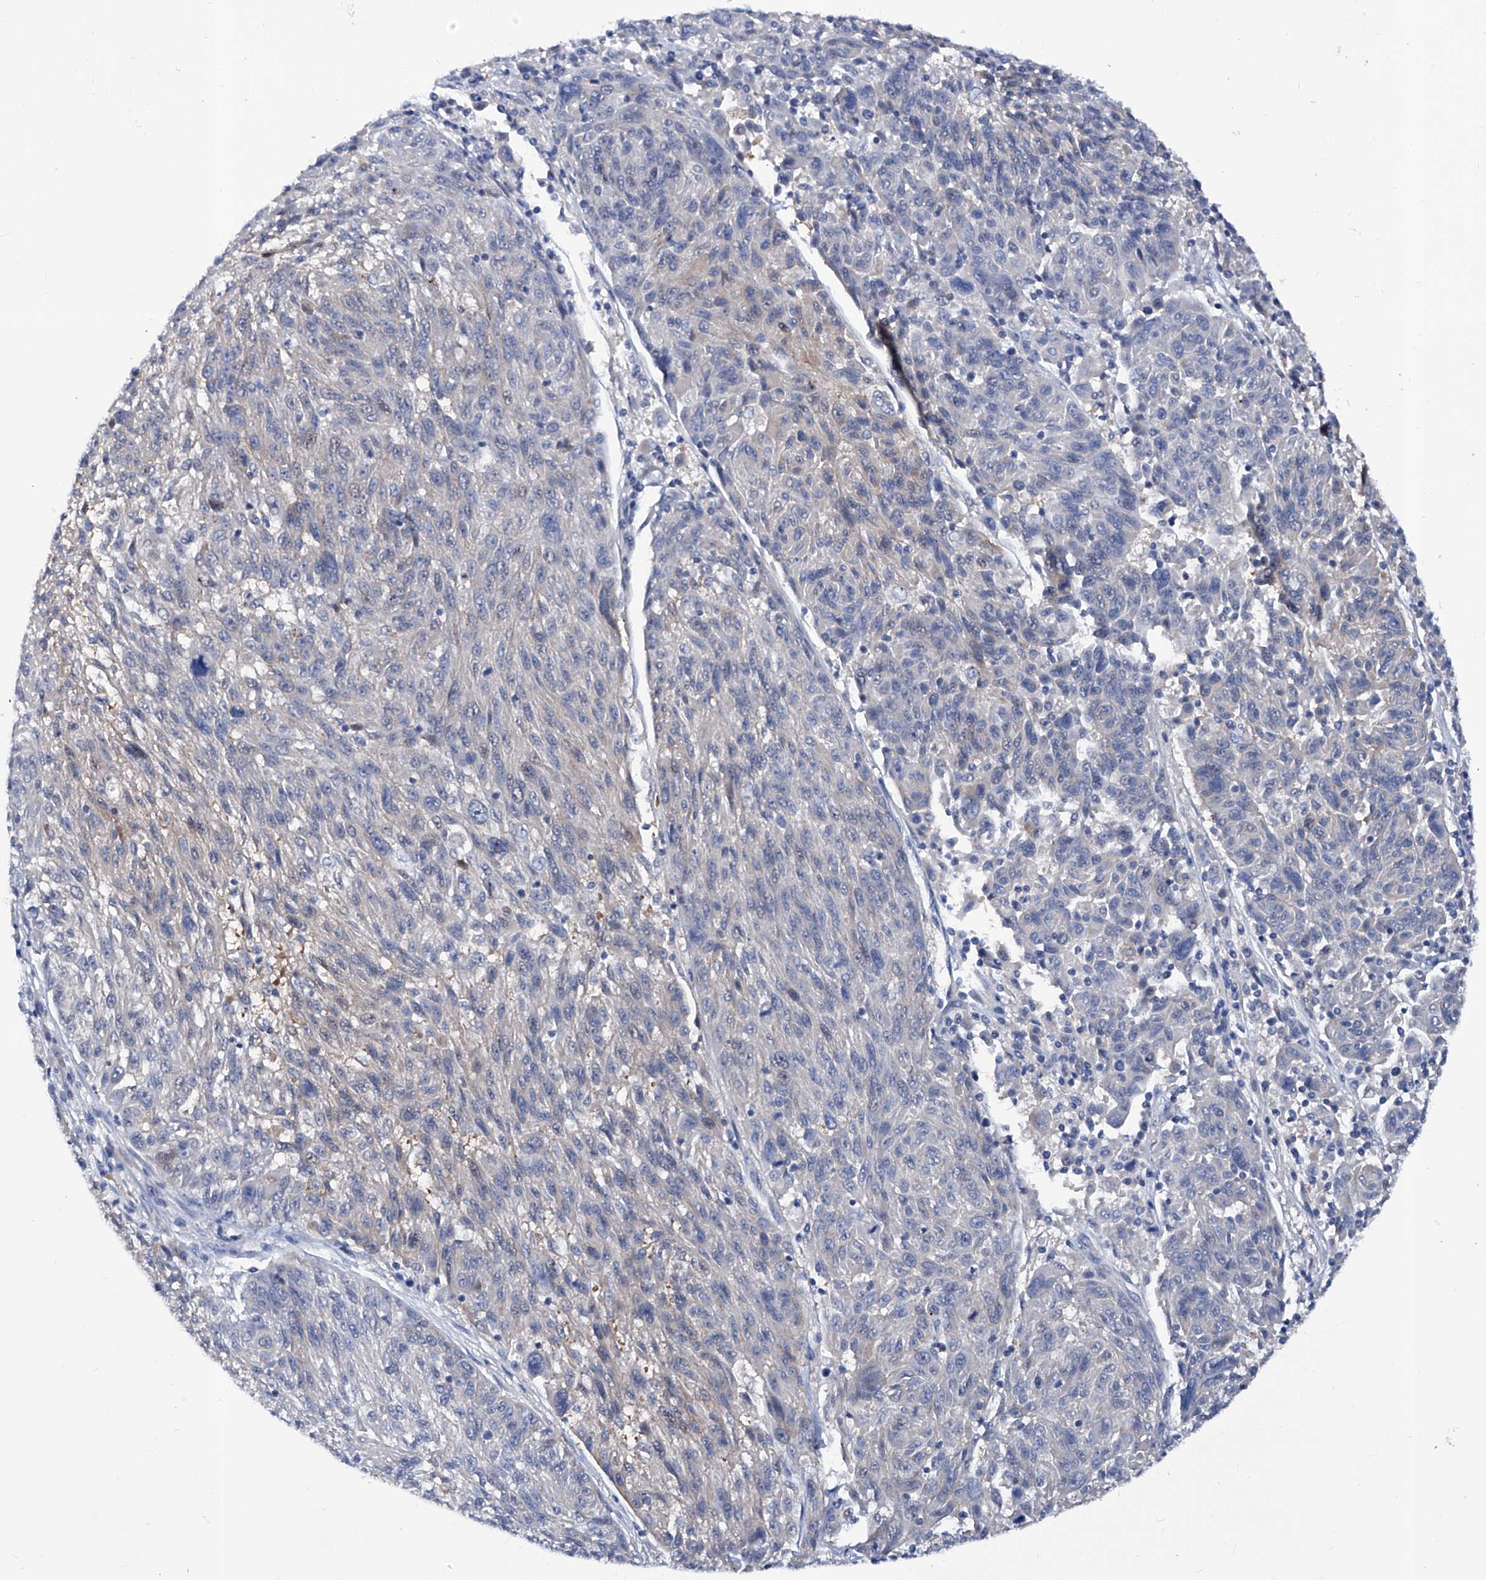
{"staining": {"intensity": "negative", "quantity": "none", "location": "none"}, "tissue": "melanoma", "cell_type": "Tumor cells", "image_type": "cancer", "snomed": [{"axis": "morphology", "description": "Malignant melanoma, NOS"}, {"axis": "topography", "description": "Skin"}], "caption": "Photomicrograph shows no significant protein expression in tumor cells of melanoma. Brightfield microscopy of IHC stained with DAB (brown) and hematoxylin (blue), captured at high magnification.", "gene": "KLHL17", "patient": {"sex": "male", "age": 53}}